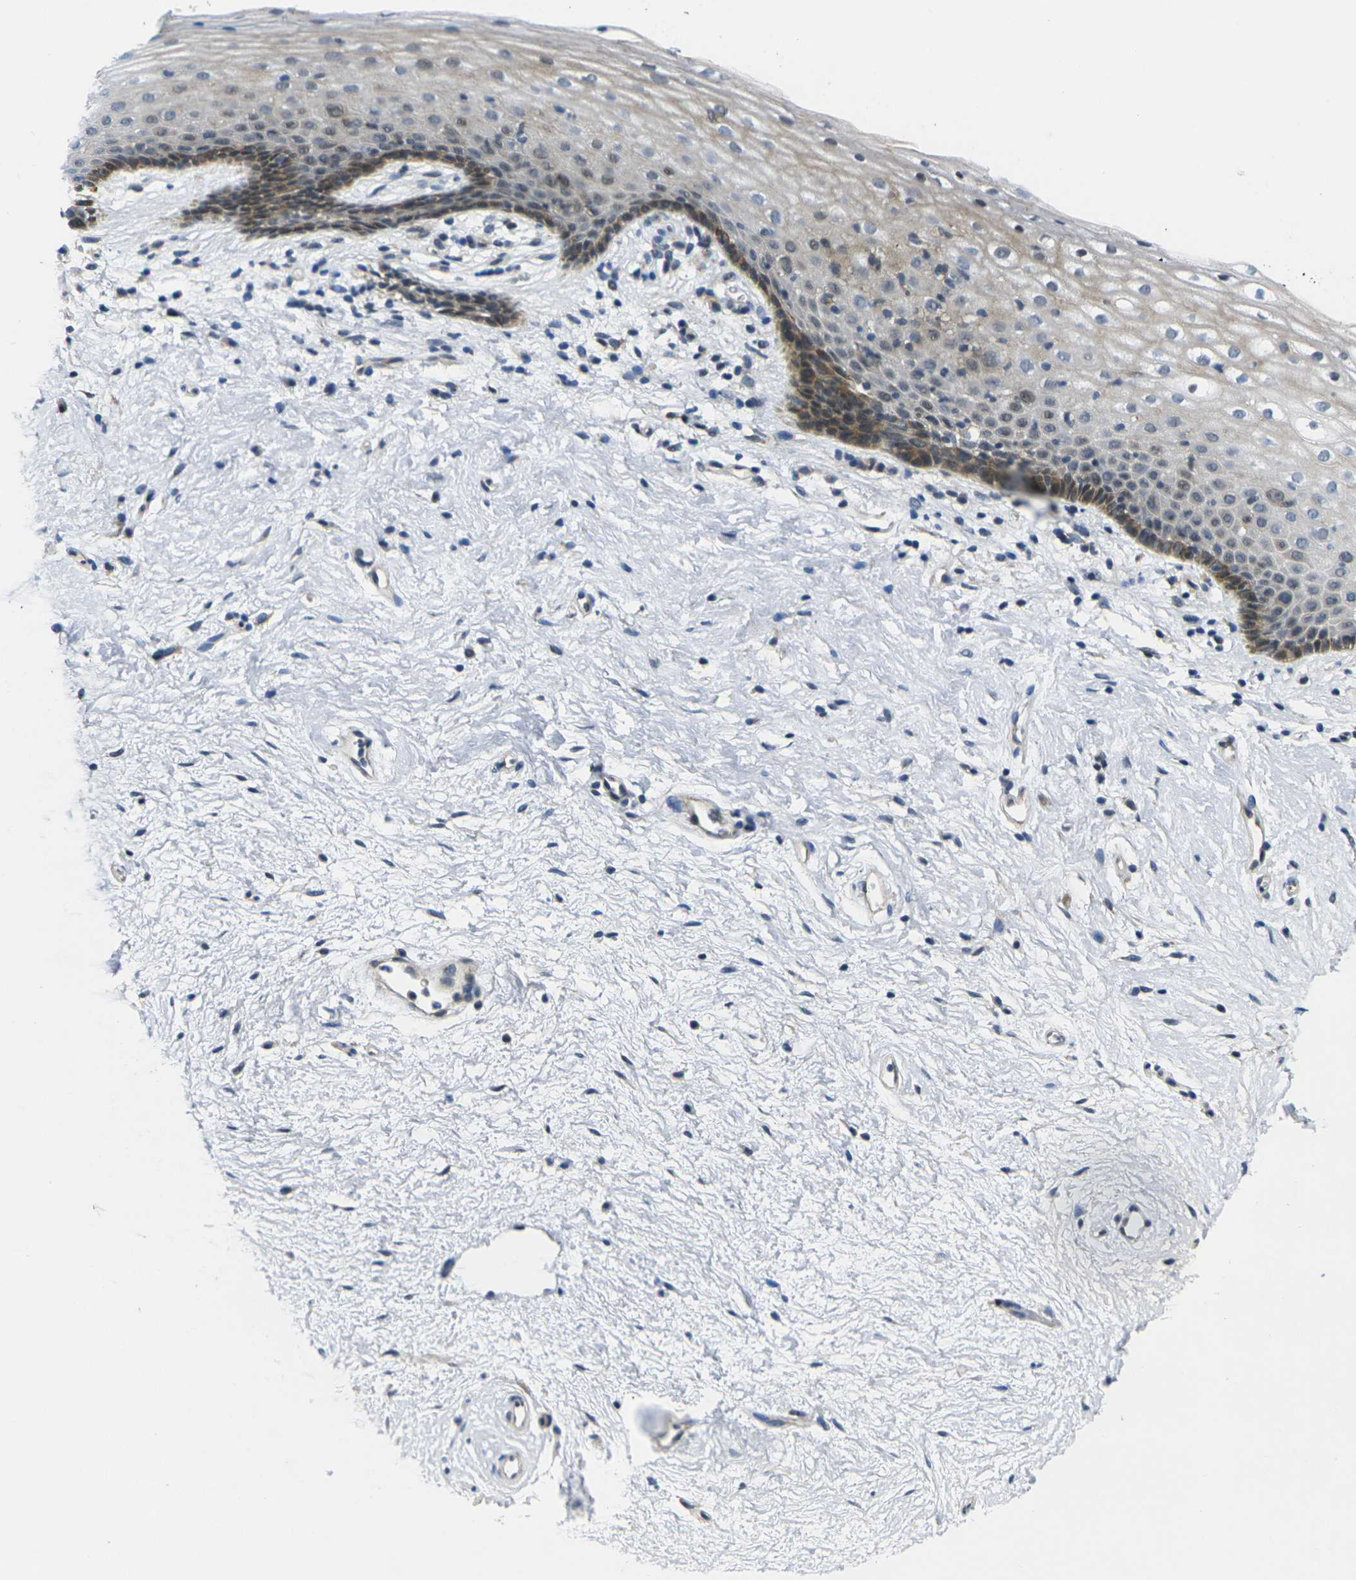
{"staining": {"intensity": "moderate", "quantity": "<25%", "location": "cytoplasmic/membranous"}, "tissue": "vagina", "cell_type": "Squamous epithelial cells", "image_type": "normal", "snomed": [{"axis": "morphology", "description": "Normal tissue, NOS"}, {"axis": "topography", "description": "Vagina"}], "caption": "This is an image of IHC staining of unremarkable vagina, which shows moderate expression in the cytoplasmic/membranous of squamous epithelial cells.", "gene": "ROBO2", "patient": {"sex": "female", "age": 44}}